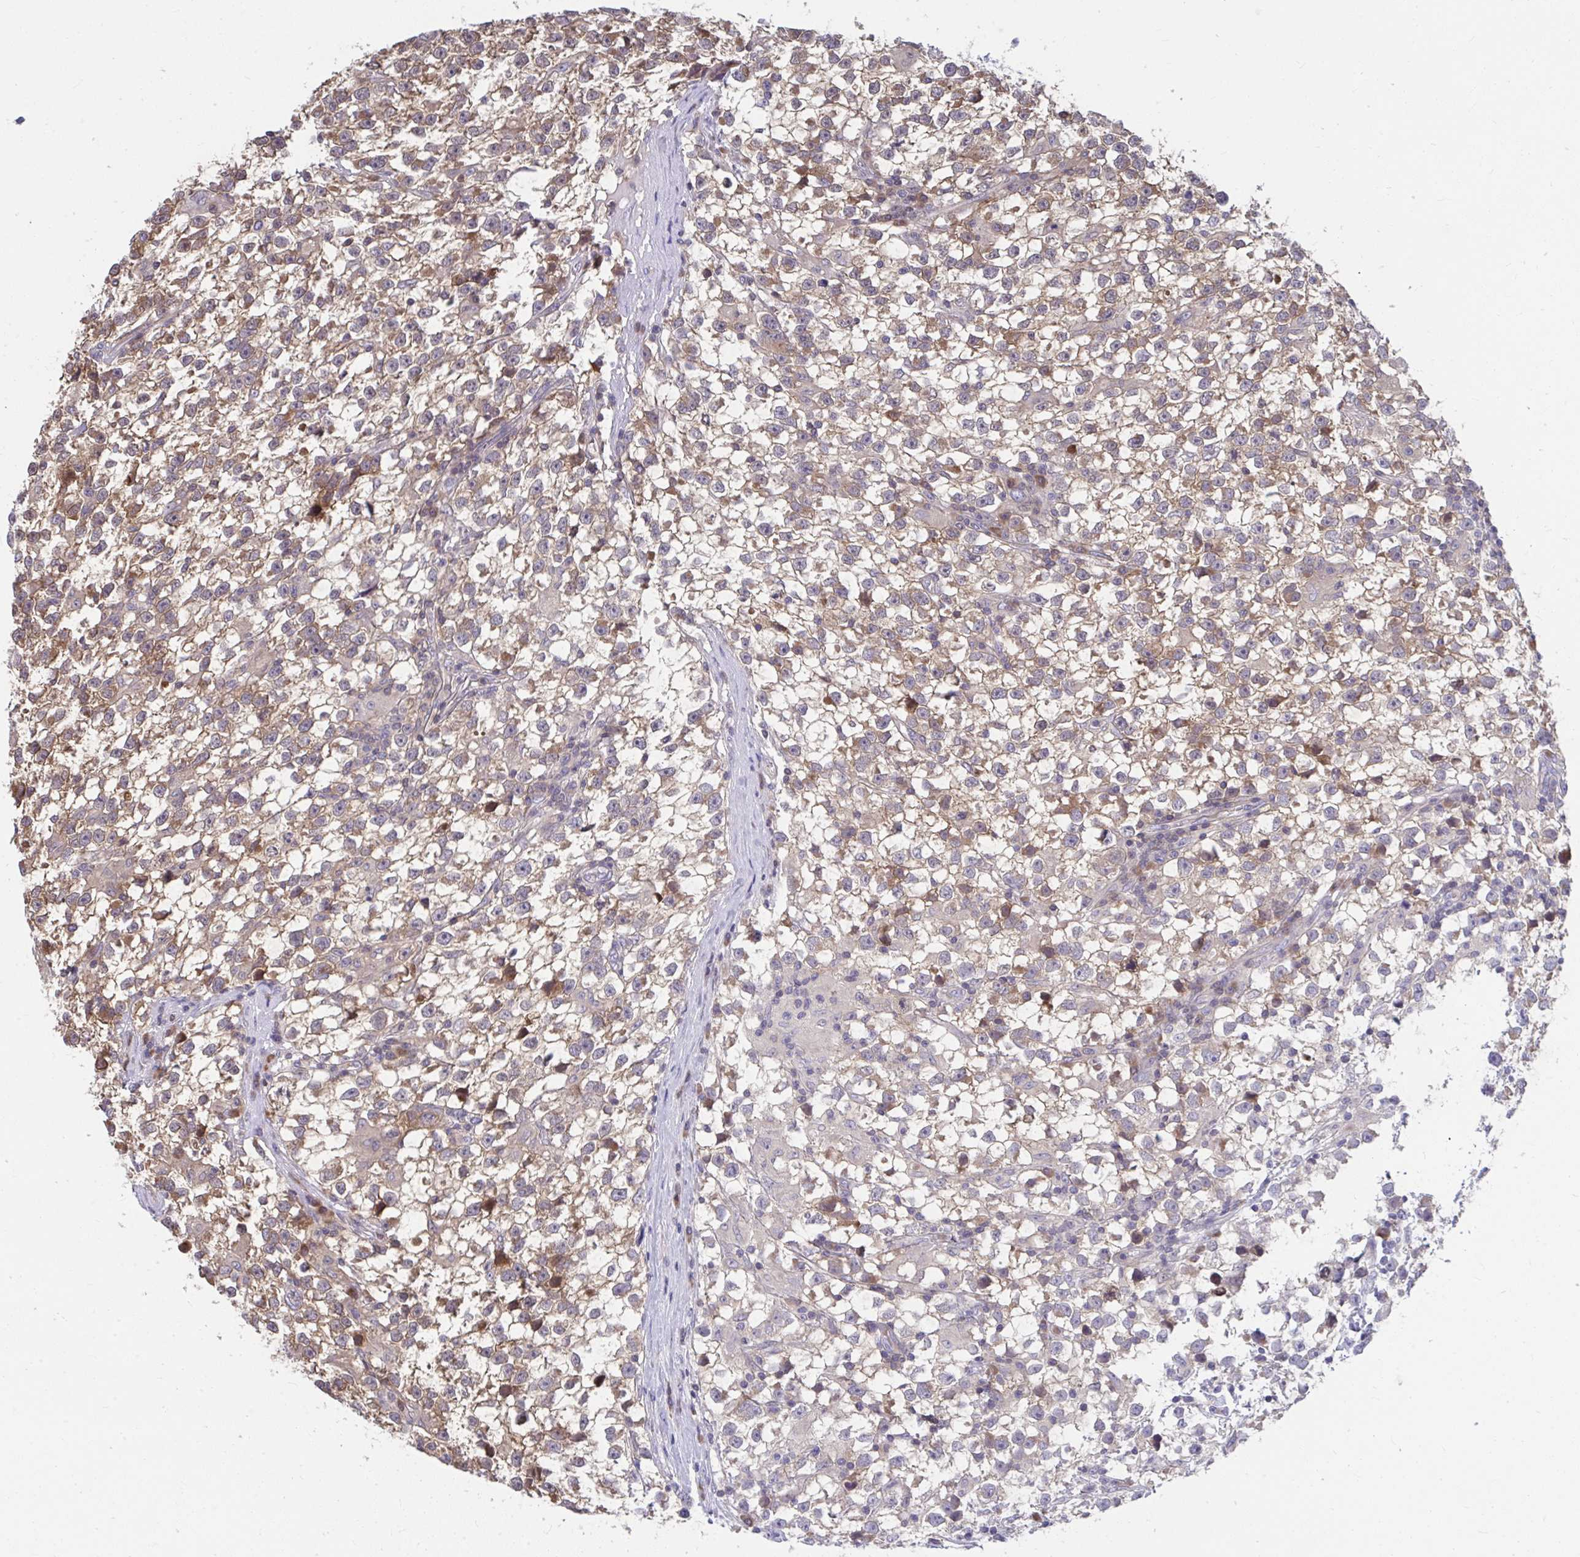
{"staining": {"intensity": "weak", "quantity": "25%-75%", "location": "cytoplasmic/membranous"}, "tissue": "testis cancer", "cell_type": "Tumor cells", "image_type": "cancer", "snomed": [{"axis": "morphology", "description": "Seminoma, NOS"}, {"axis": "topography", "description": "Testis"}], "caption": "Protein staining demonstrates weak cytoplasmic/membranous positivity in about 25%-75% of tumor cells in testis cancer.", "gene": "PCDHB7", "patient": {"sex": "male", "age": 31}}